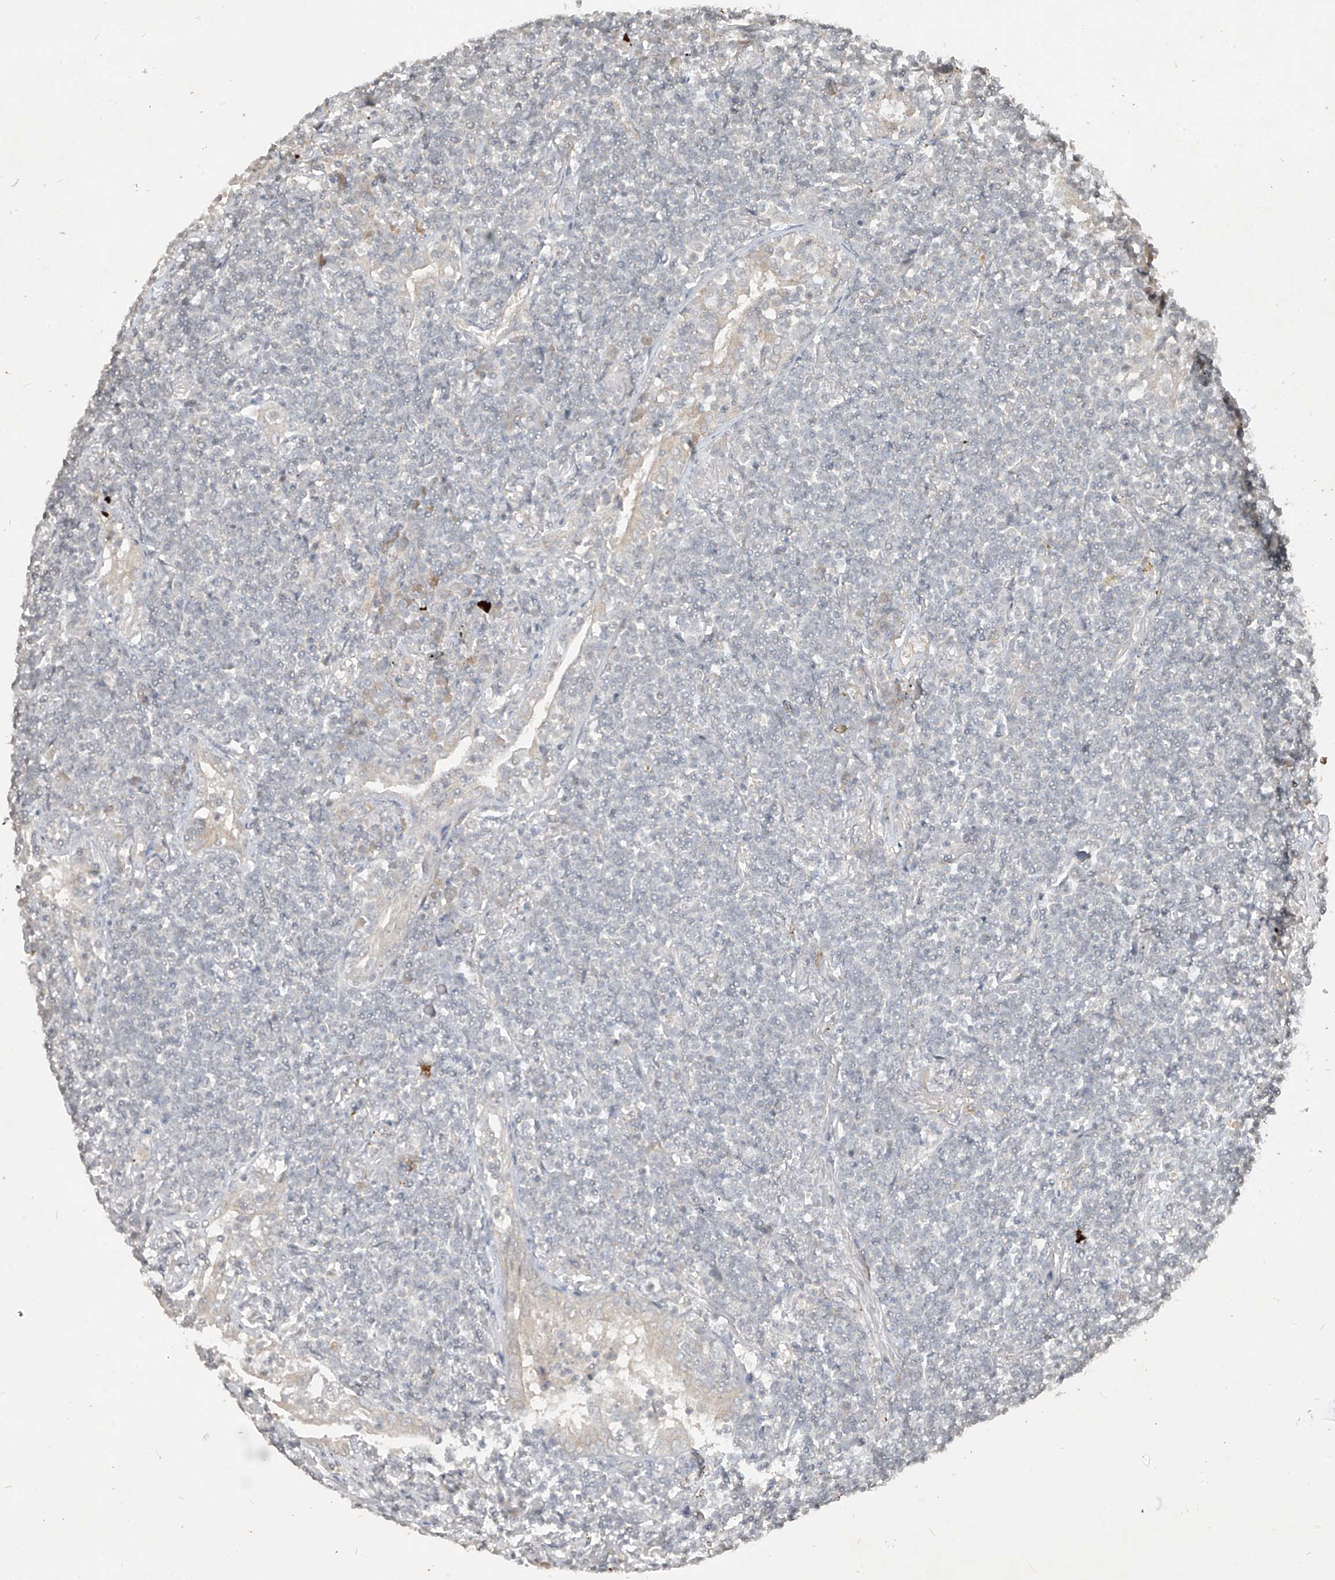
{"staining": {"intensity": "negative", "quantity": "none", "location": "none"}, "tissue": "lymphoma", "cell_type": "Tumor cells", "image_type": "cancer", "snomed": [{"axis": "morphology", "description": "Malignant lymphoma, non-Hodgkin's type, Low grade"}, {"axis": "topography", "description": "Lung"}], "caption": "Immunohistochemical staining of human lymphoma exhibits no significant expression in tumor cells. (DAB (3,3'-diaminobenzidine) immunohistochemistry (IHC) visualized using brightfield microscopy, high magnification).", "gene": "DGKQ", "patient": {"sex": "female", "age": 71}}